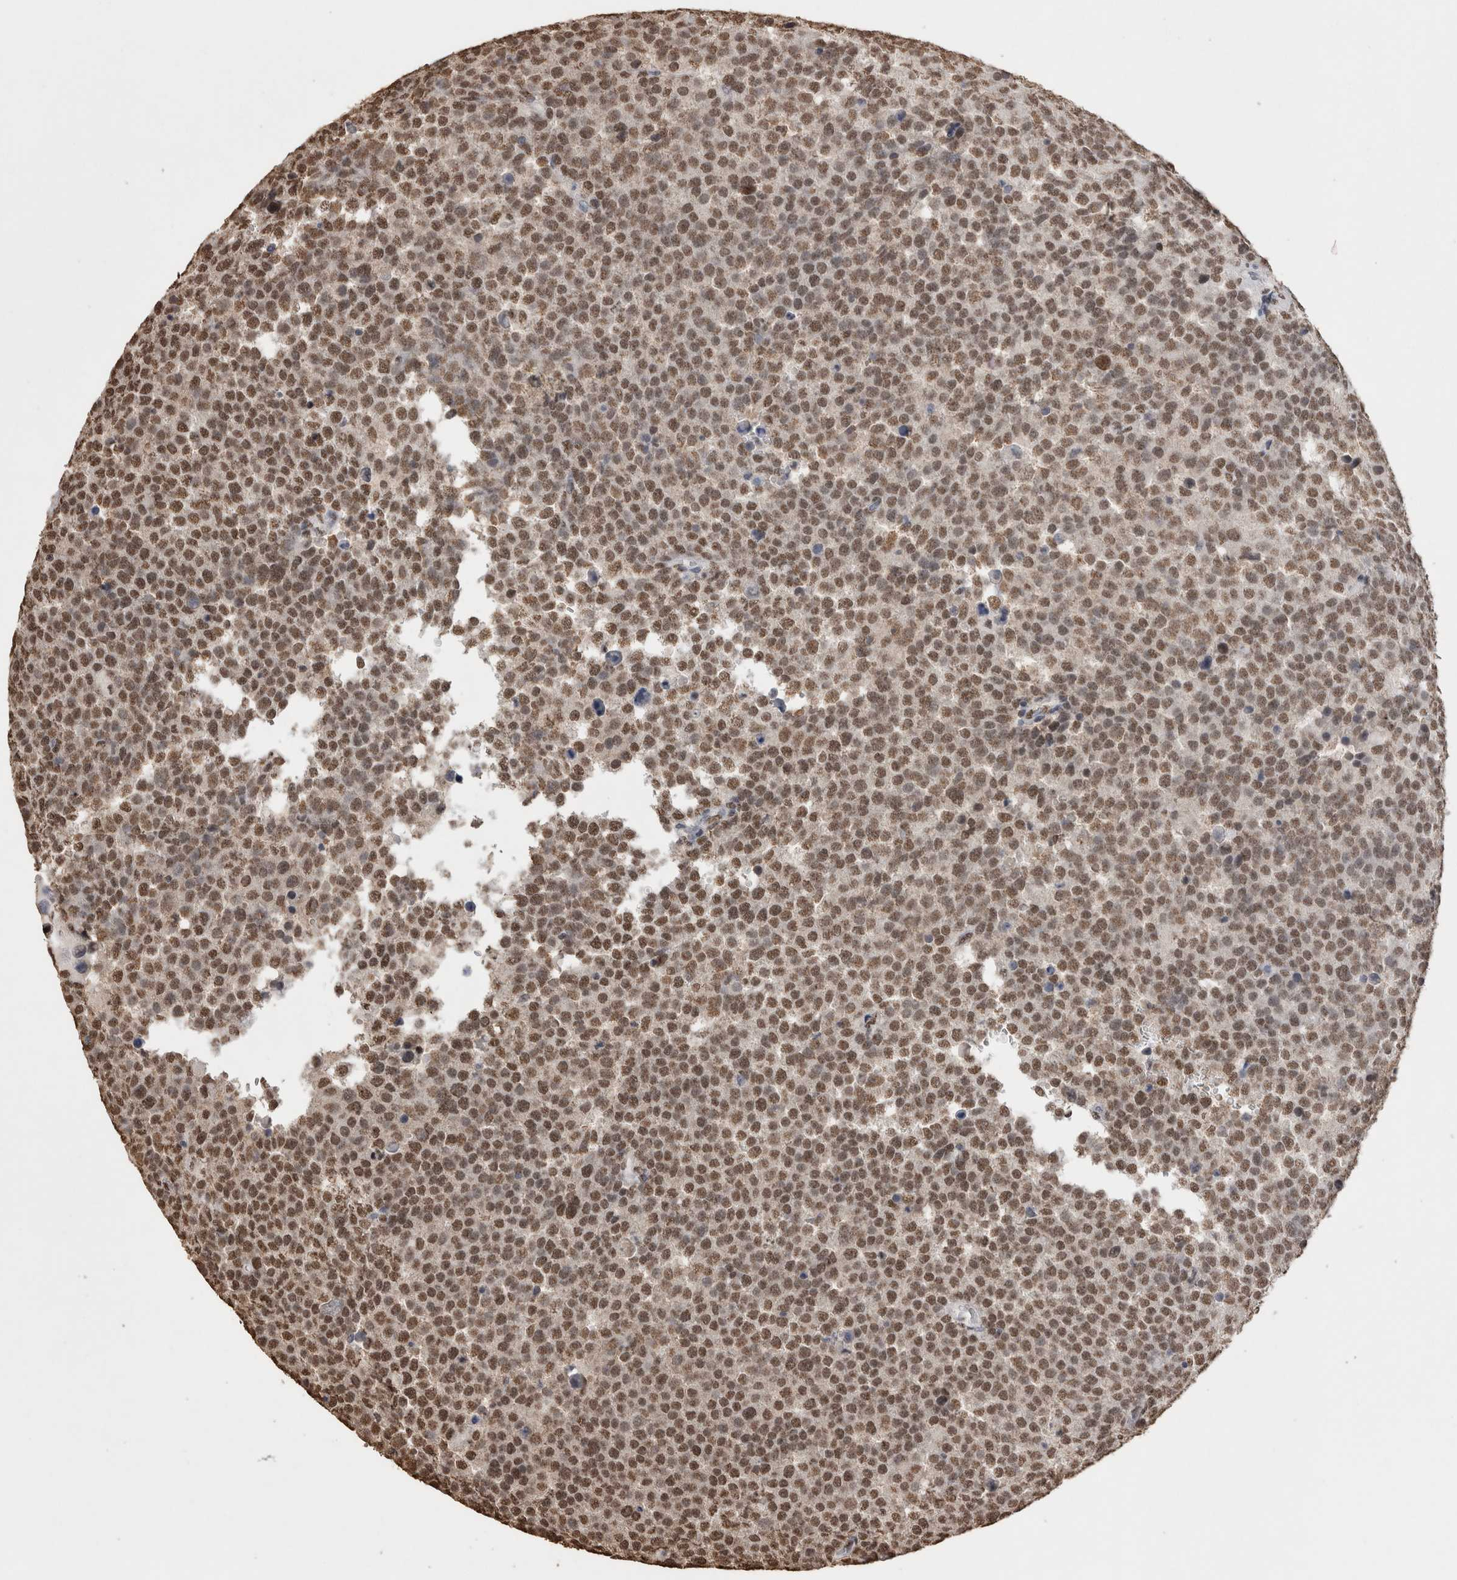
{"staining": {"intensity": "moderate", "quantity": ">75%", "location": "nuclear"}, "tissue": "testis cancer", "cell_type": "Tumor cells", "image_type": "cancer", "snomed": [{"axis": "morphology", "description": "Seminoma, NOS"}, {"axis": "topography", "description": "Testis"}], "caption": "There is medium levels of moderate nuclear staining in tumor cells of testis seminoma, as demonstrated by immunohistochemical staining (brown color).", "gene": "NTHL1", "patient": {"sex": "male", "age": 71}}